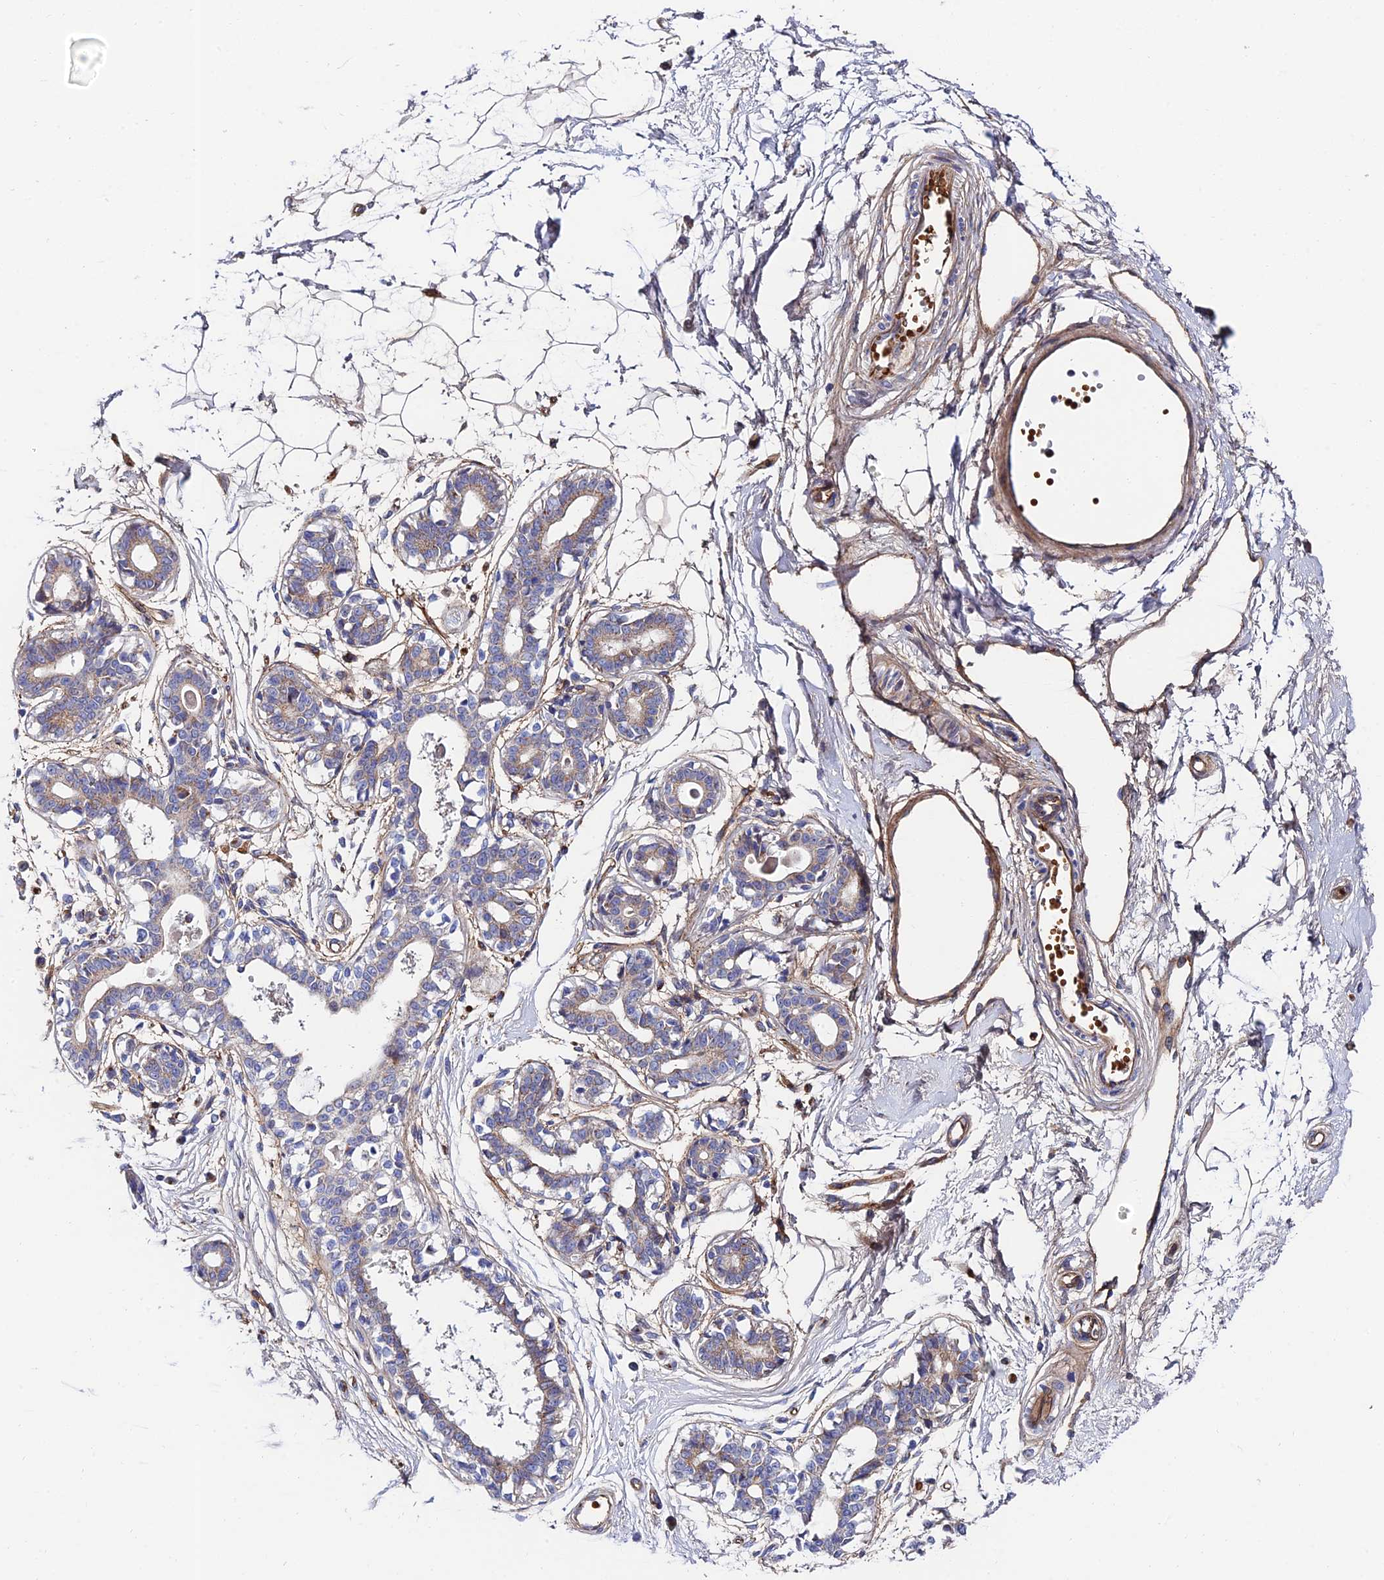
{"staining": {"intensity": "weak", "quantity": "25%-75%", "location": "cytoplasmic/membranous"}, "tissue": "breast", "cell_type": "Adipocytes", "image_type": "normal", "snomed": [{"axis": "morphology", "description": "Normal tissue, NOS"}, {"axis": "topography", "description": "Breast"}], "caption": "Immunohistochemistry (IHC) (DAB (3,3'-diaminobenzidine)) staining of benign breast exhibits weak cytoplasmic/membranous protein staining in approximately 25%-75% of adipocytes. The staining was performed using DAB, with brown indicating positive protein expression. Nuclei are stained blue with hematoxylin.", "gene": "ADGRF3", "patient": {"sex": "female", "age": 45}}